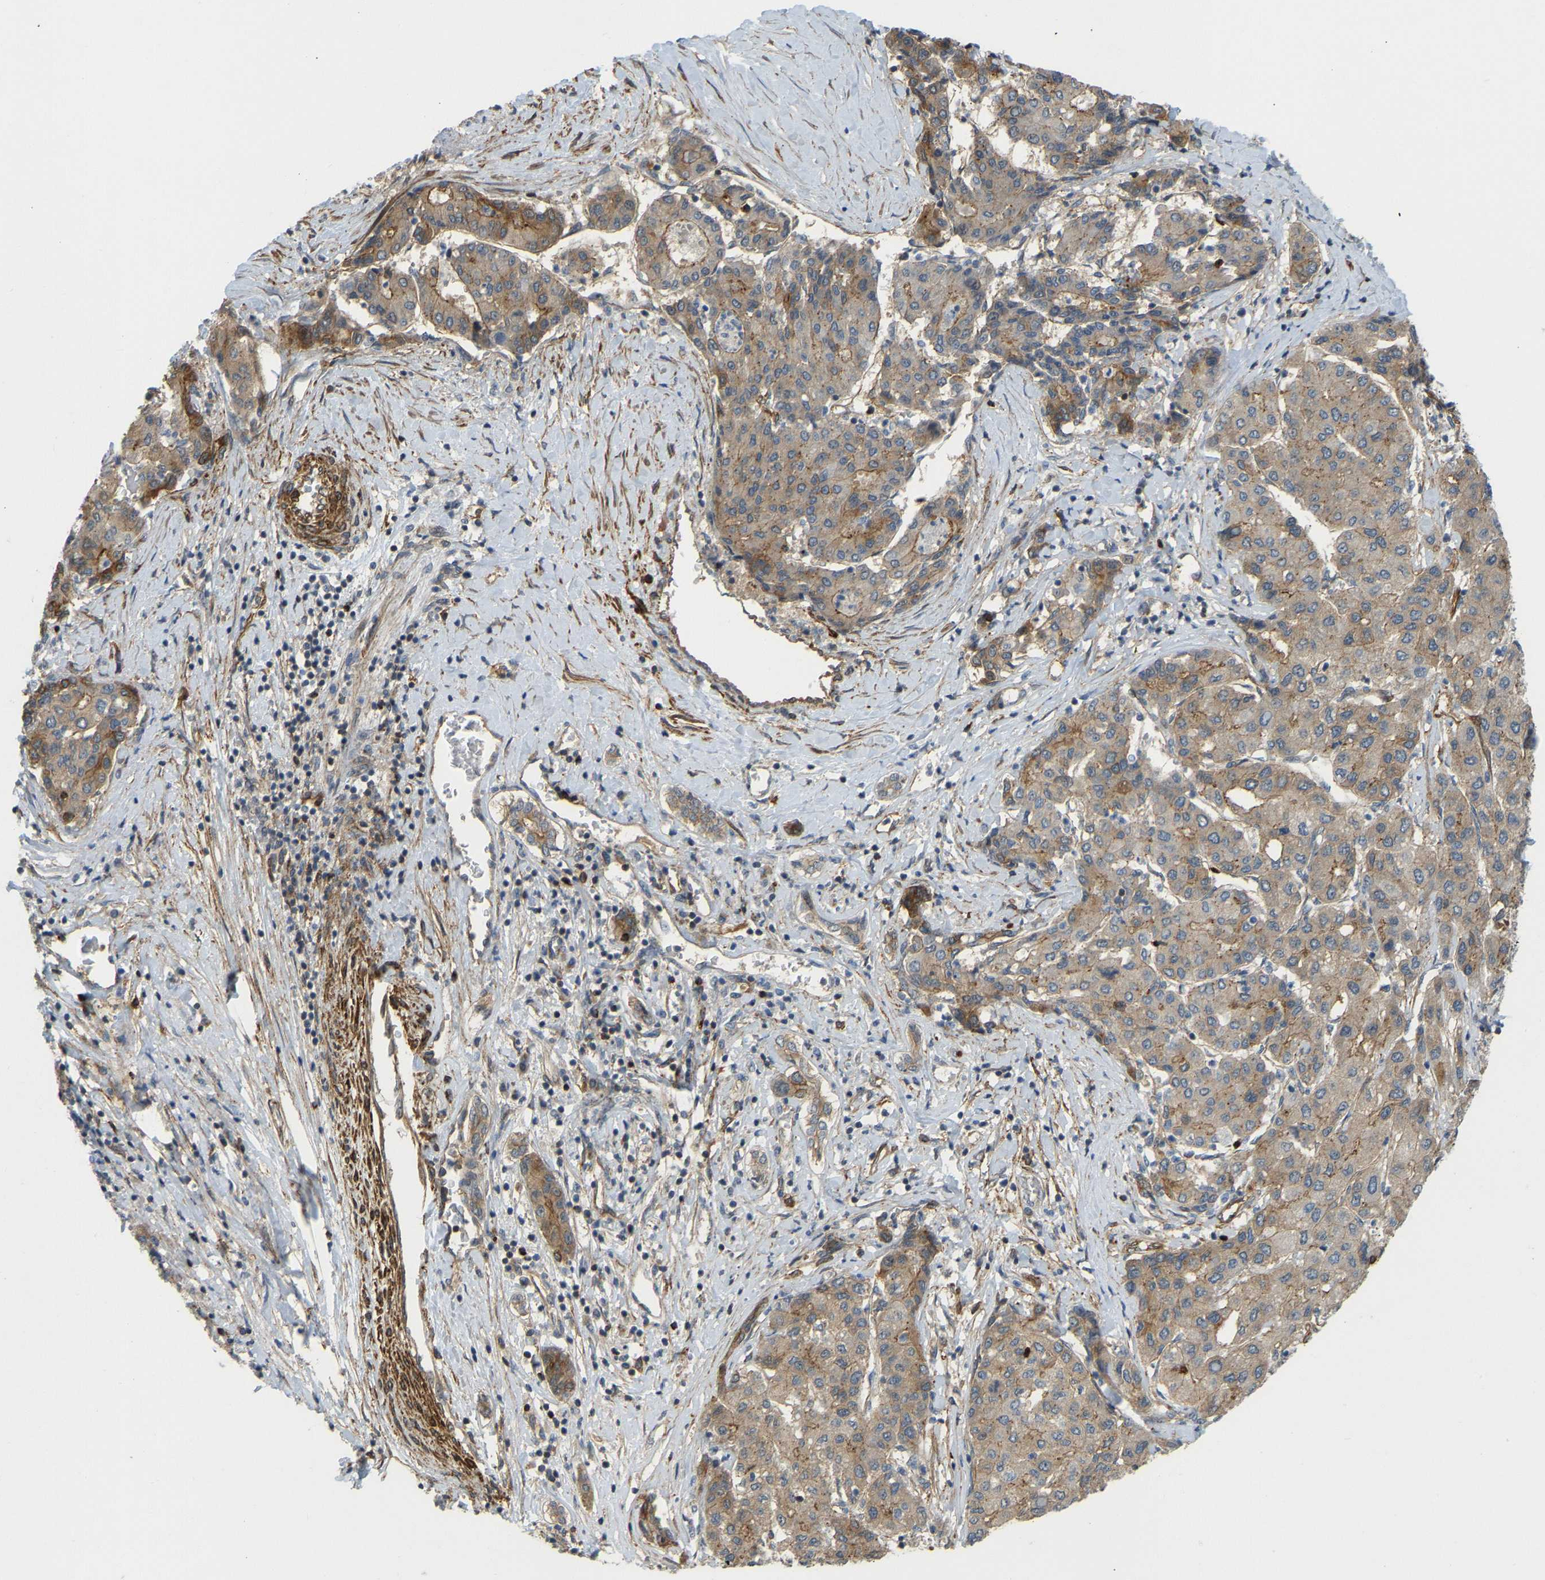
{"staining": {"intensity": "moderate", "quantity": ">75%", "location": "cytoplasmic/membranous"}, "tissue": "liver cancer", "cell_type": "Tumor cells", "image_type": "cancer", "snomed": [{"axis": "morphology", "description": "Carcinoma, Hepatocellular, NOS"}, {"axis": "topography", "description": "Liver"}], "caption": "Human liver cancer stained with a protein marker exhibits moderate staining in tumor cells.", "gene": "KIAA1671", "patient": {"sex": "male", "age": 65}}